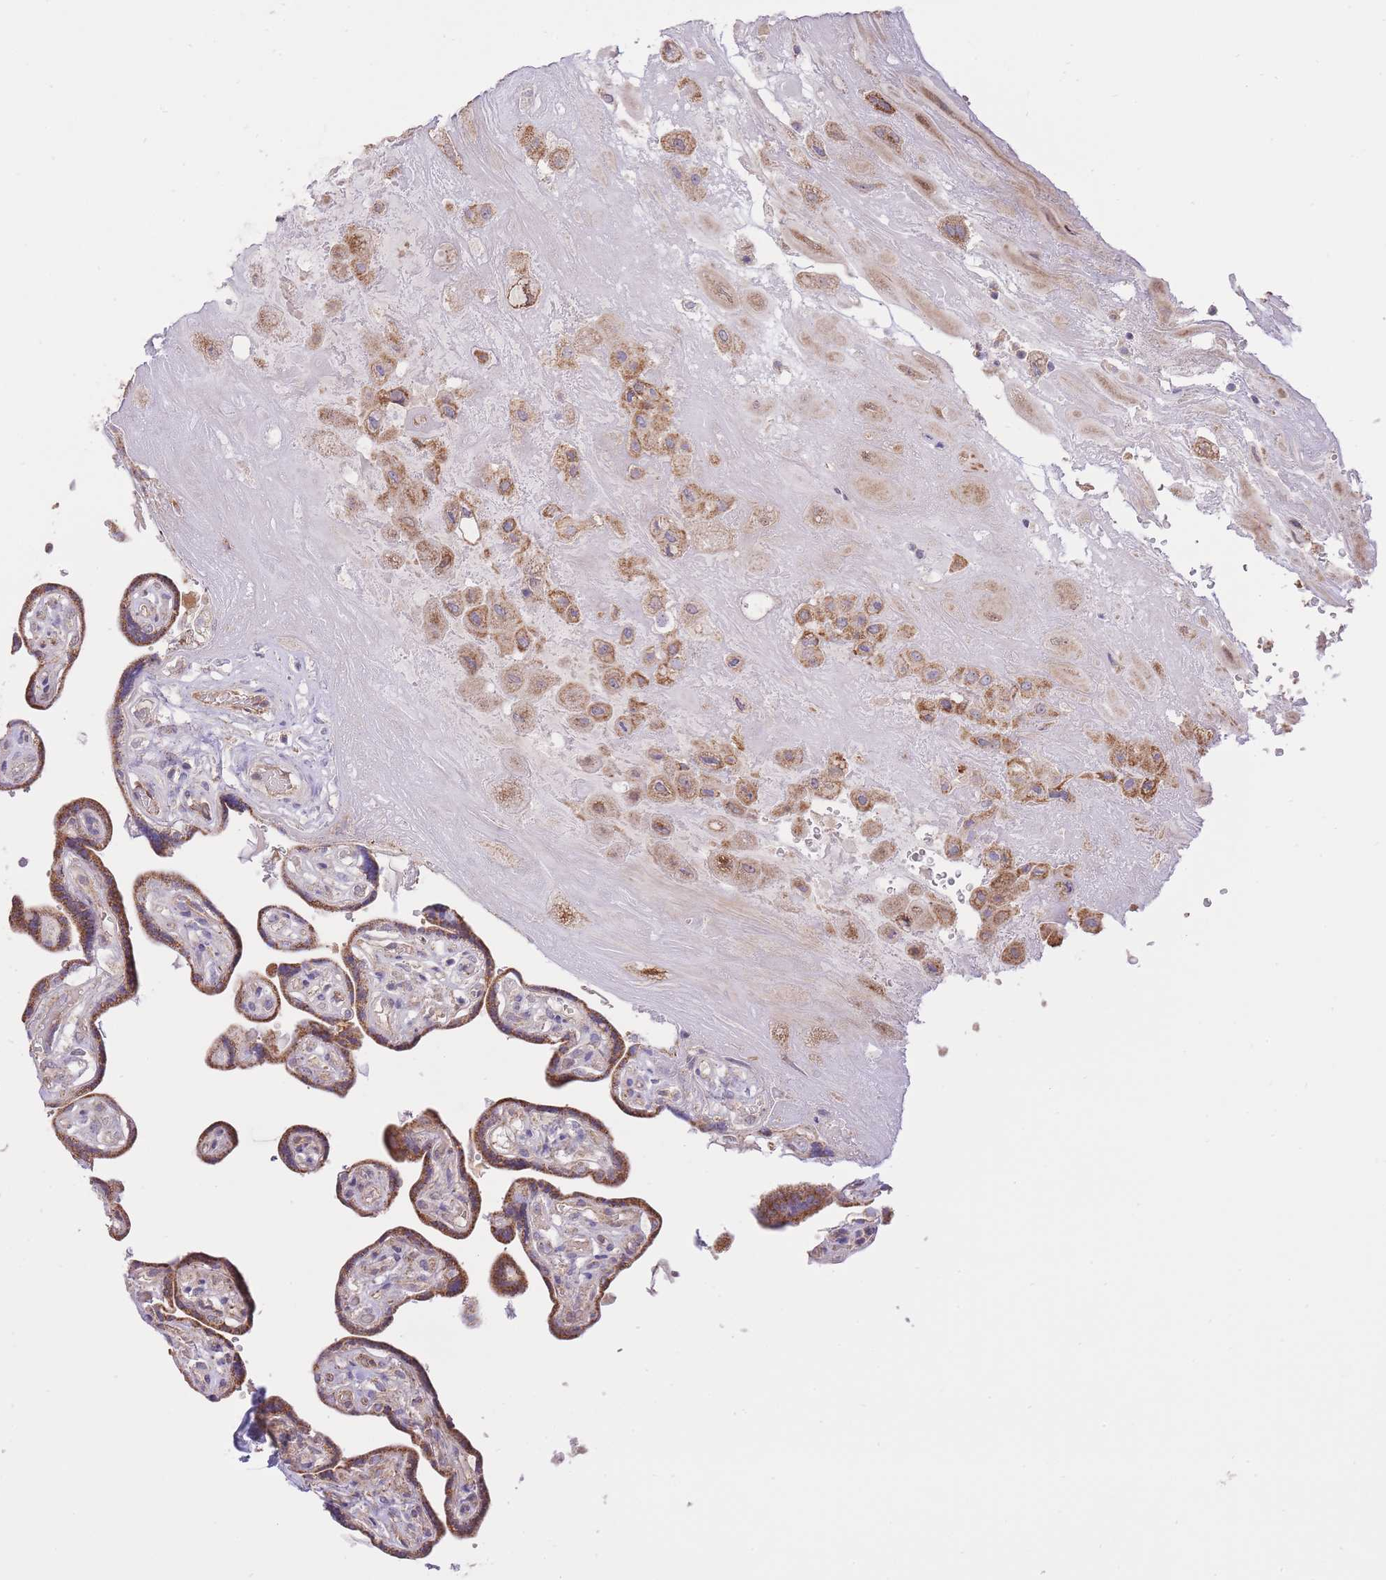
{"staining": {"intensity": "moderate", "quantity": ">75%", "location": "cytoplasmic/membranous"}, "tissue": "placenta", "cell_type": "Decidual cells", "image_type": "normal", "snomed": [{"axis": "morphology", "description": "Normal tissue, NOS"}, {"axis": "topography", "description": "Placenta"}], "caption": "Protein expression by immunohistochemistry (IHC) demonstrates moderate cytoplasmic/membranous positivity in about >75% of decidual cells in benign placenta.", "gene": "PREP", "patient": {"sex": "female", "age": 32}}